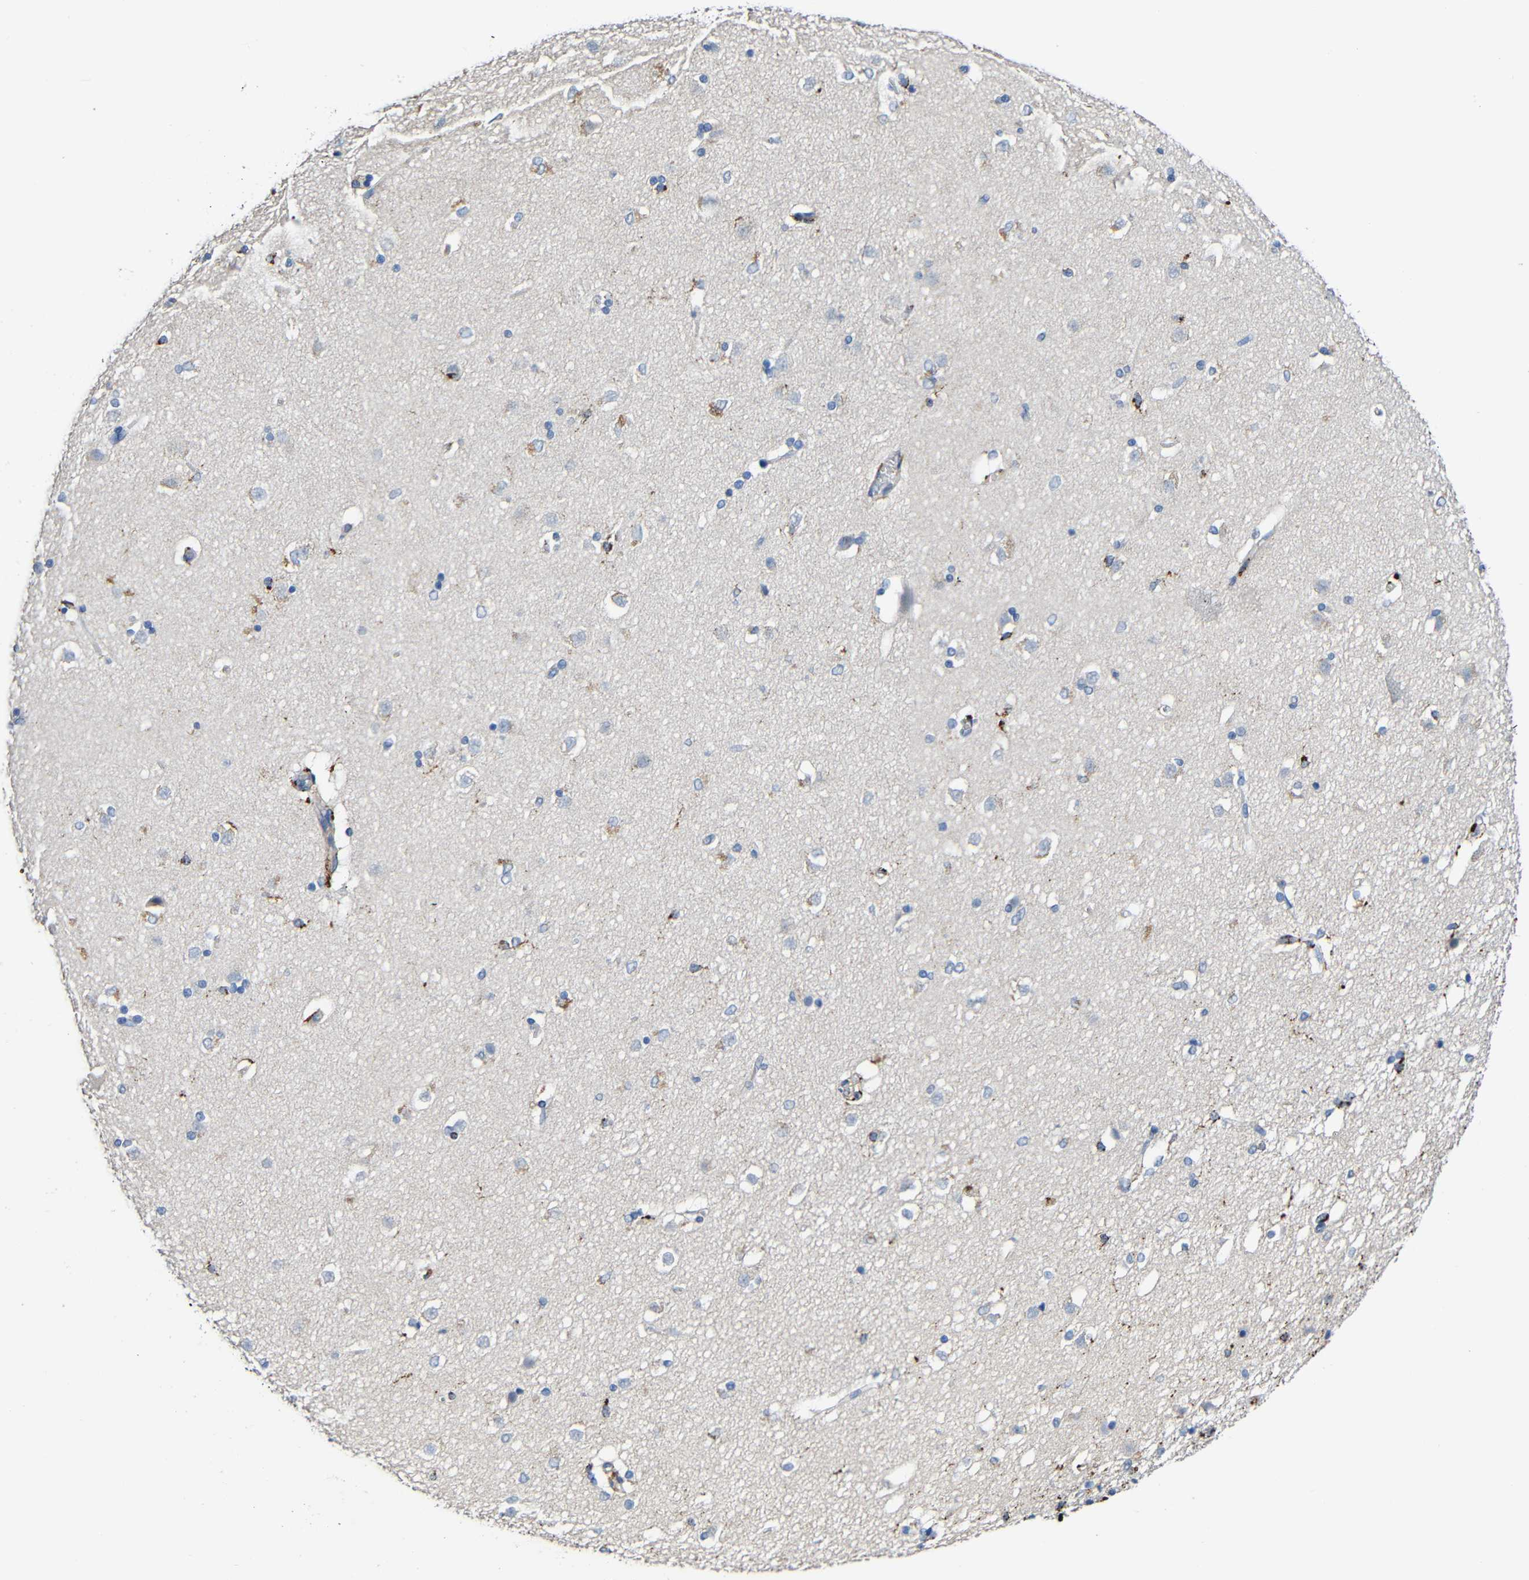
{"staining": {"intensity": "moderate", "quantity": "<25%", "location": "cytoplasmic/membranous"}, "tissue": "caudate", "cell_type": "Glial cells", "image_type": "normal", "snomed": [{"axis": "morphology", "description": "Normal tissue, NOS"}, {"axis": "topography", "description": "Lateral ventricle wall"}], "caption": "A histopathology image of caudate stained for a protein shows moderate cytoplasmic/membranous brown staining in glial cells. Nuclei are stained in blue.", "gene": "HLA", "patient": {"sex": "female", "age": 19}}